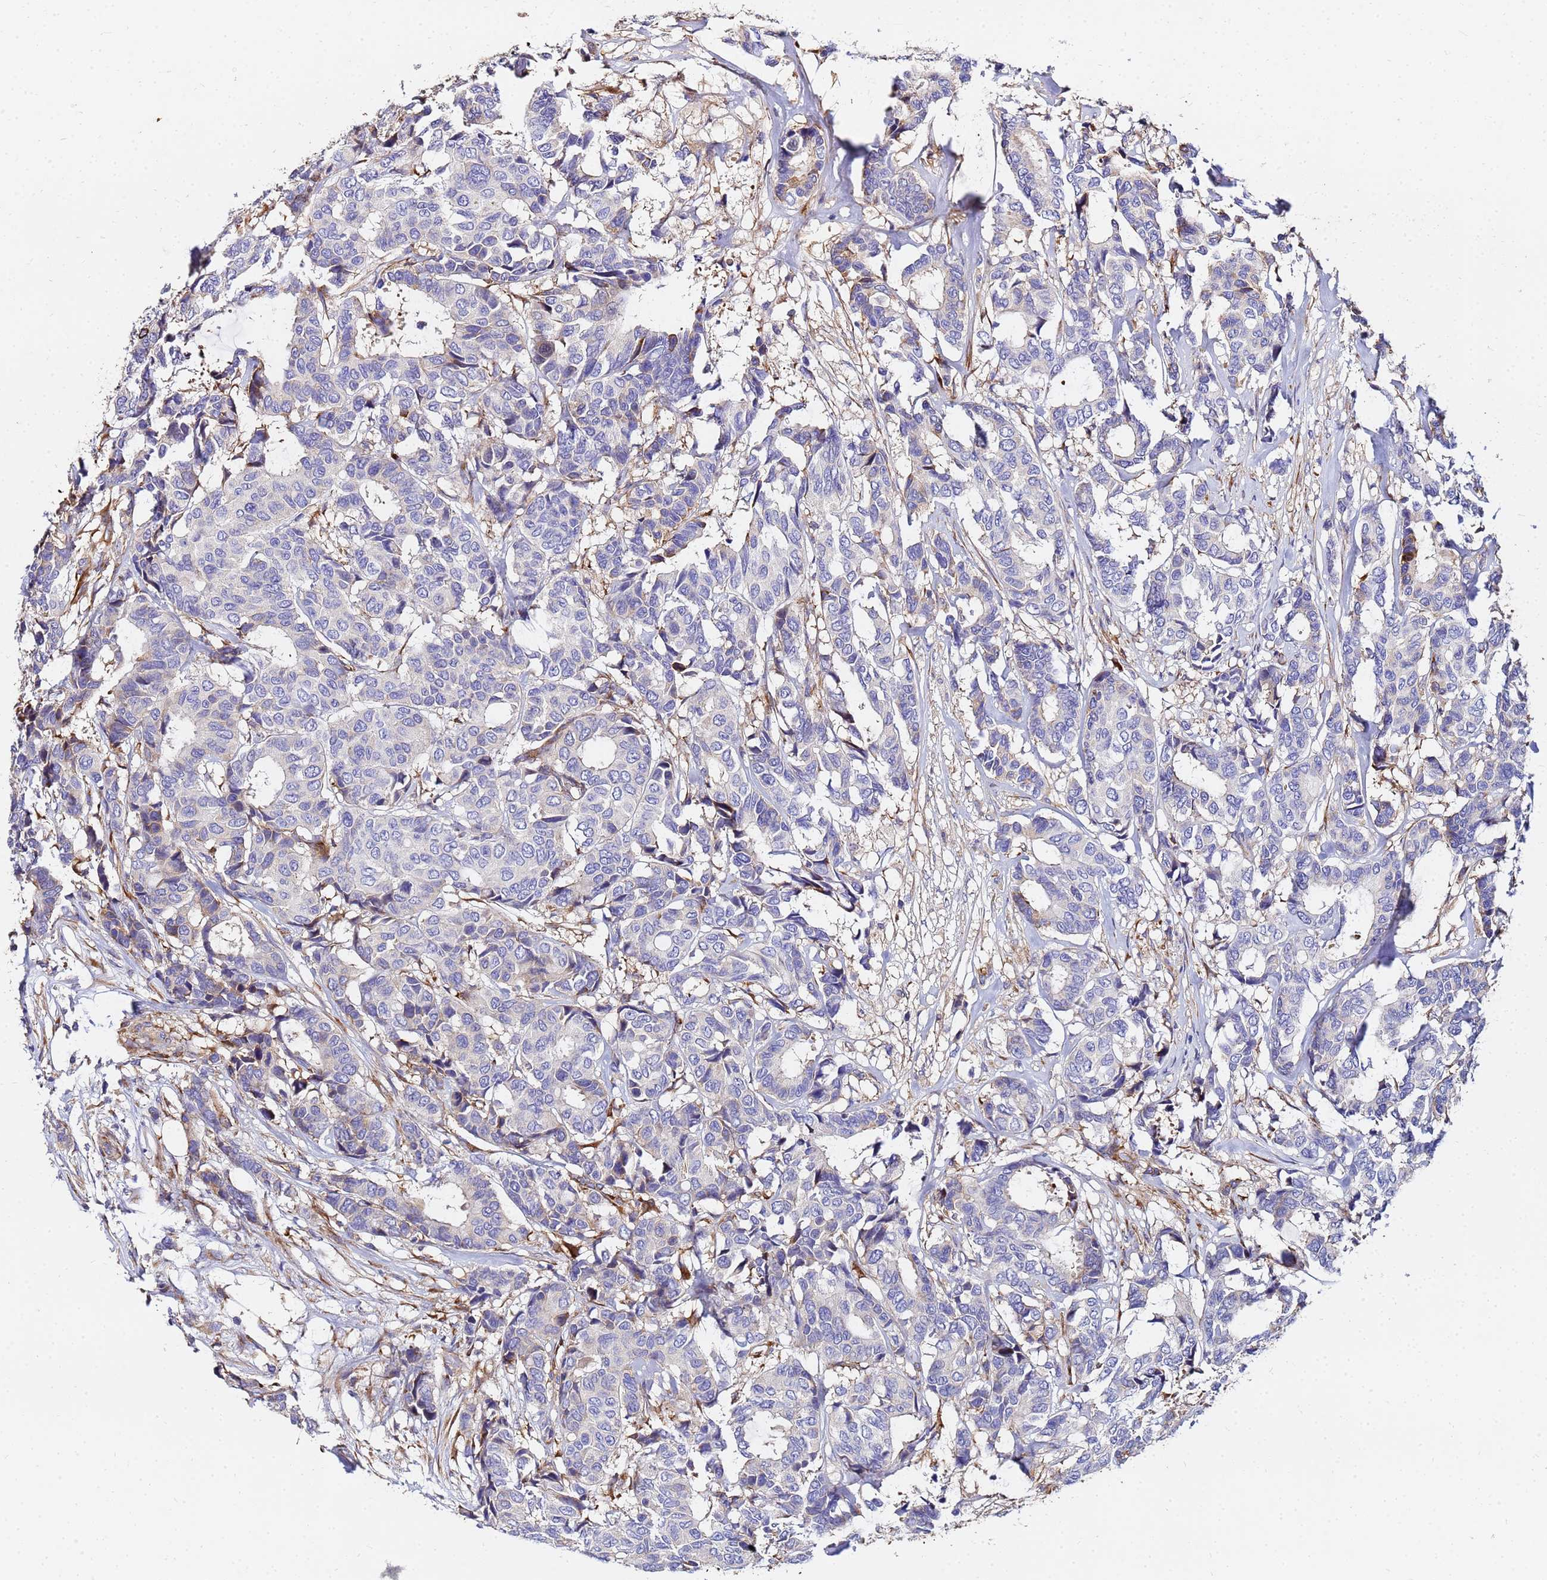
{"staining": {"intensity": "moderate", "quantity": "<25%", "location": "cytoplasmic/membranous"}, "tissue": "breast cancer", "cell_type": "Tumor cells", "image_type": "cancer", "snomed": [{"axis": "morphology", "description": "Duct carcinoma"}, {"axis": "topography", "description": "Breast"}], "caption": "A brown stain labels moderate cytoplasmic/membranous expression of a protein in breast invasive ductal carcinoma tumor cells.", "gene": "POM121", "patient": {"sex": "female", "age": 87}}